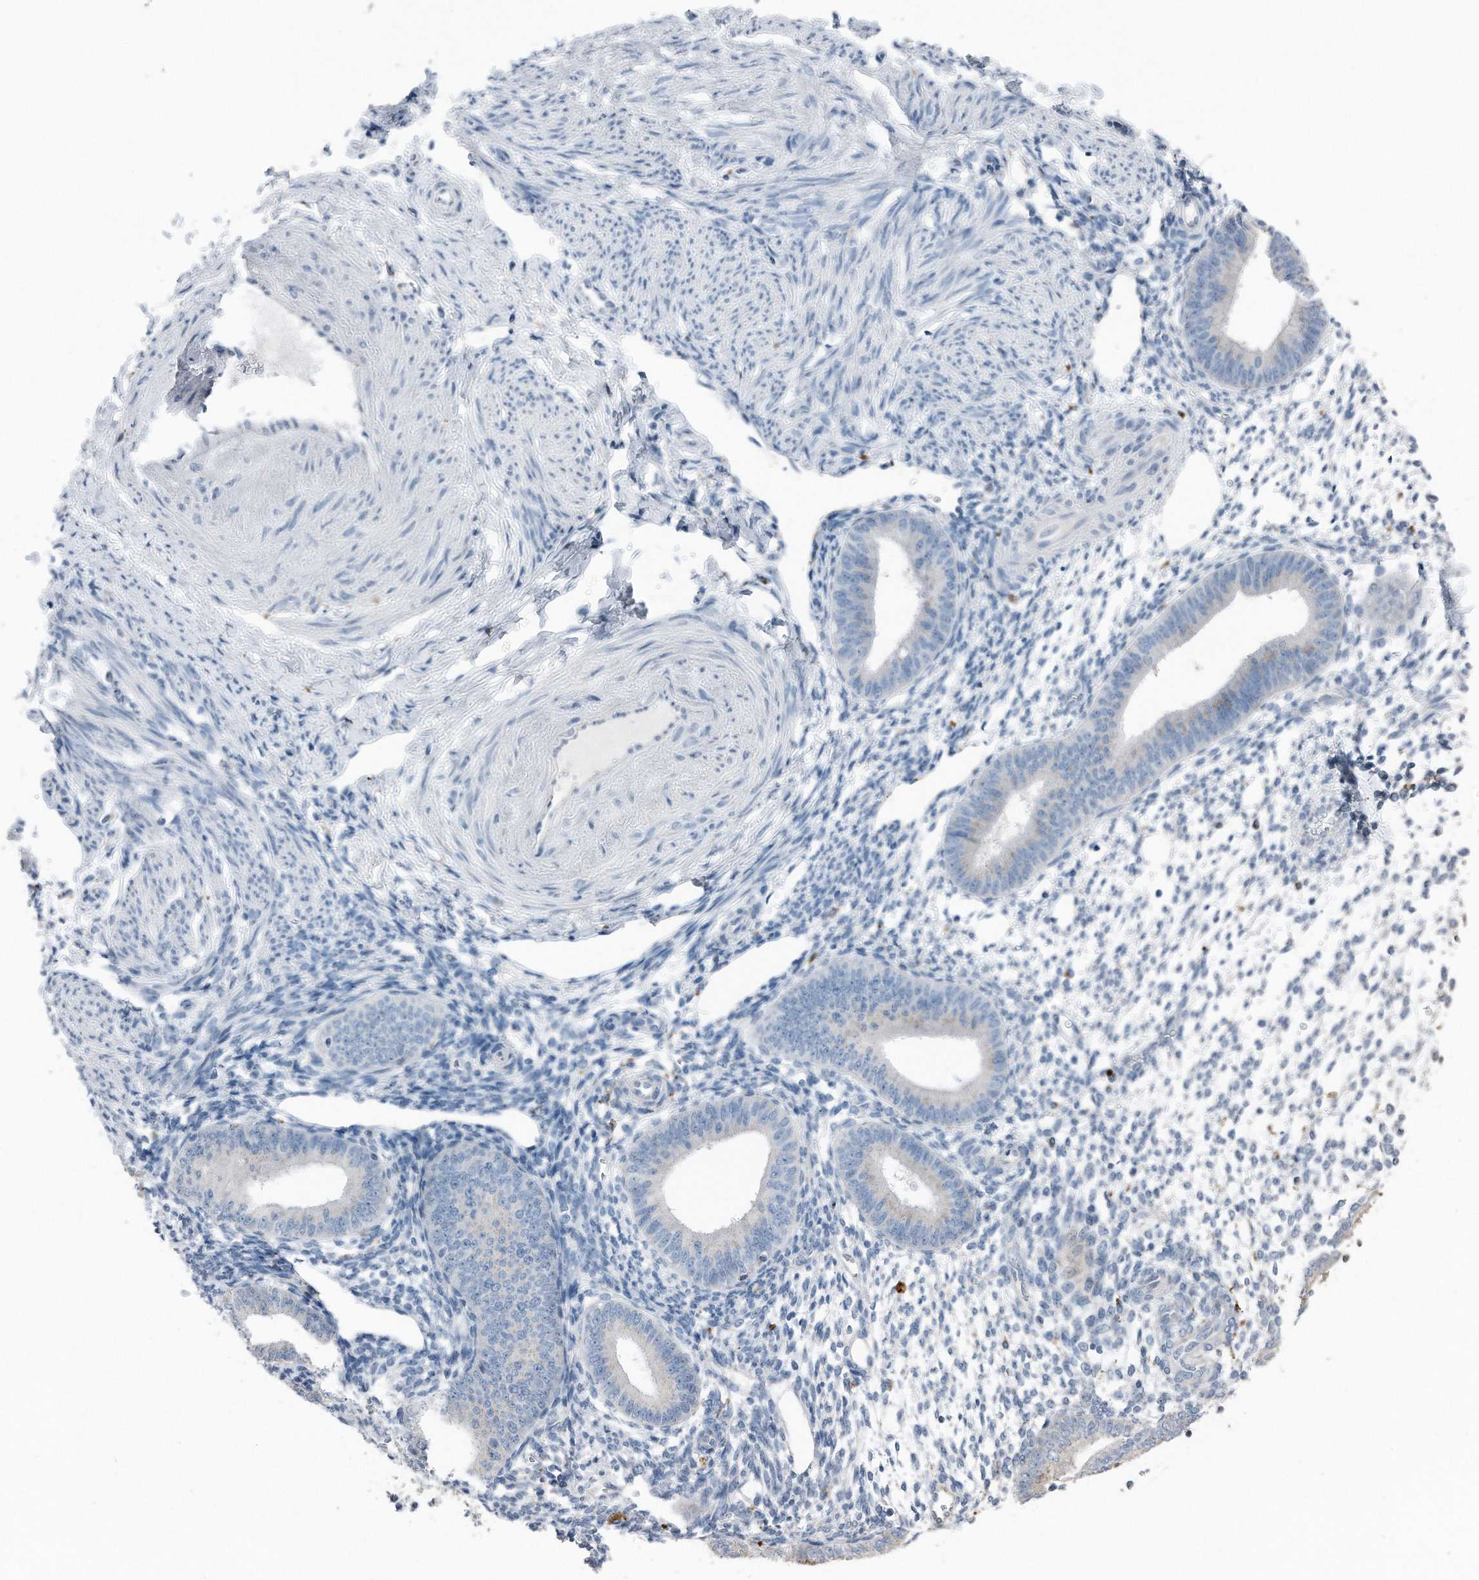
{"staining": {"intensity": "negative", "quantity": "none", "location": "none"}, "tissue": "endometrium", "cell_type": "Cells in endometrial stroma", "image_type": "normal", "snomed": [{"axis": "morphology", "description": "Normal tissue, NOS"}, {"axis": "topography", "description": "Uterus"}, {"axis": "topography", "description": "Endometrium"}], "caption": "This is an IHC histopathology image of normal endometrium. There is no staining in cells in endometrial stroma.", "gene": "ZNF772", "patient": {"sex": "female", "age": 48}}